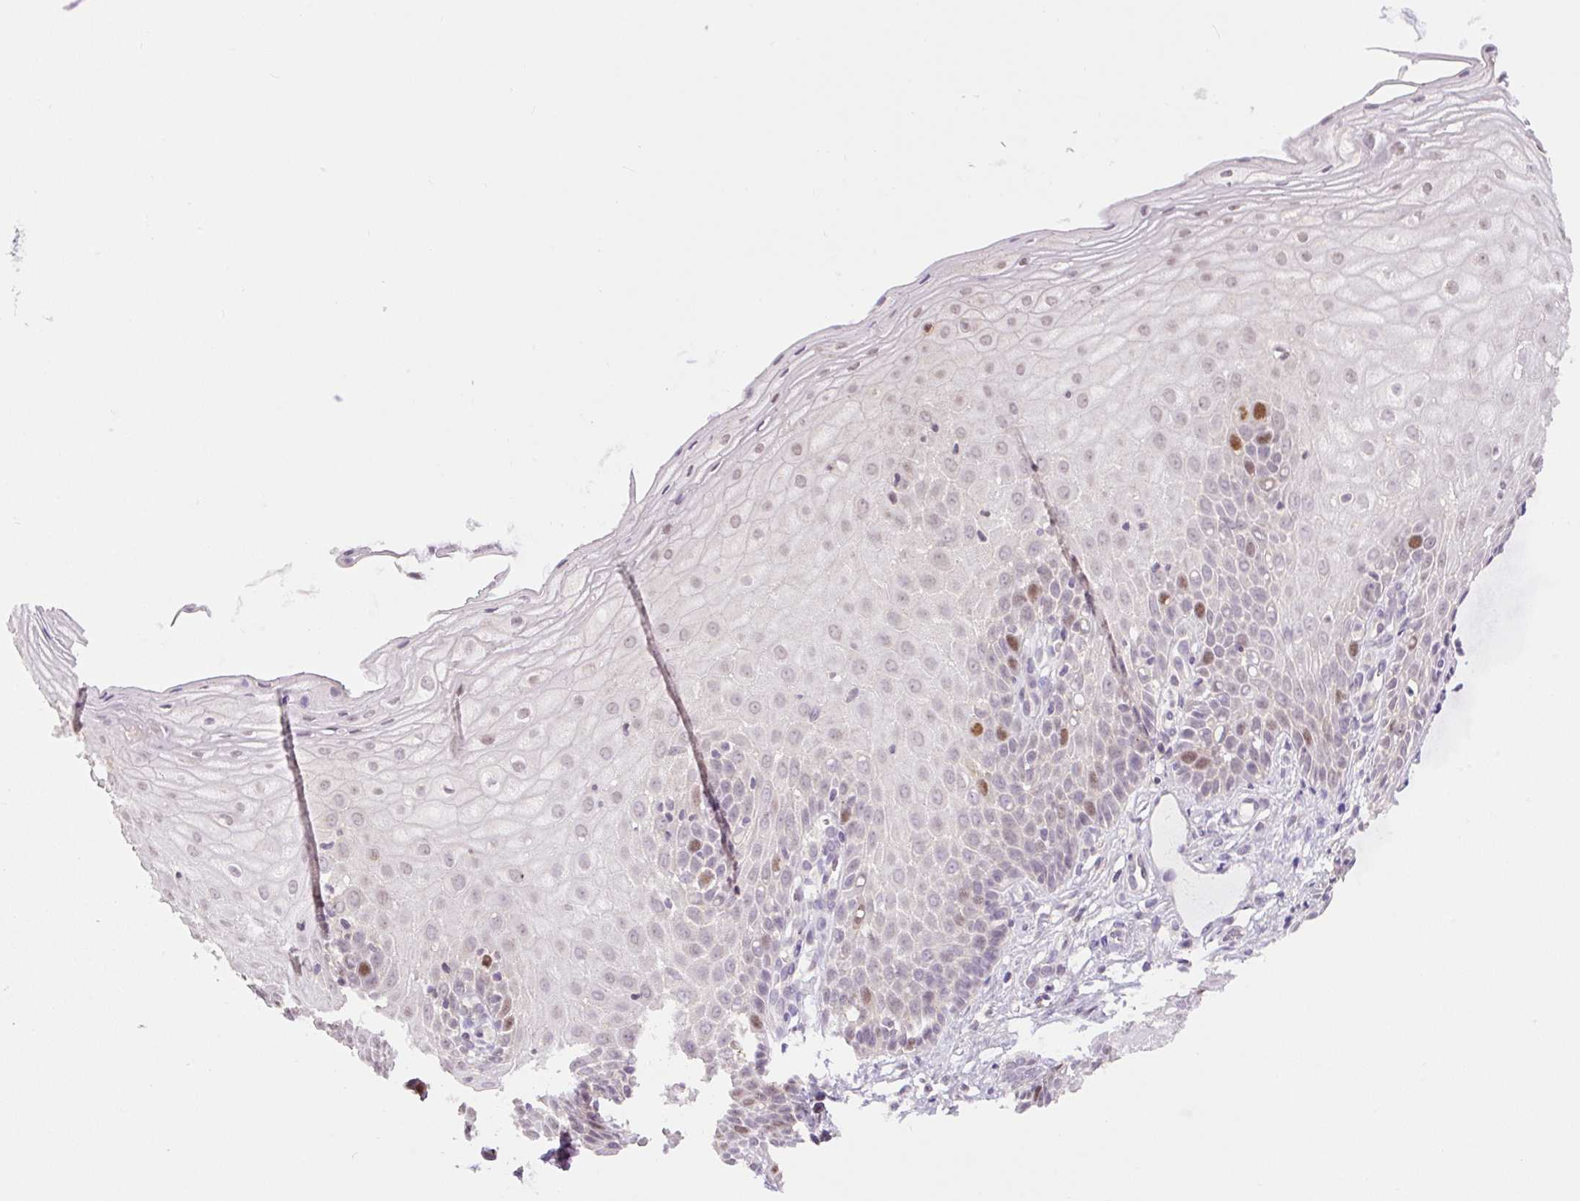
{"staining": {"intensity": "negative", "quantity": "none", "location": "none"}, "tissue": "cervix", "cell_type": "Glandular cells", "image_type": "normal", "snomed": [{"axis": "morphology", "description": "Normal tissue, NOS"}, {"axis": "topography", "description": "Cervix"}], "caption": "High magnification brightfield microscopy of unremarkable cervix stained with DAB (3,3'-diaminobenzidine) (brown) and counterstained with hematoxylin (blue): glandular cells show no significant expression. The staining is performed using DAB brown chromogen with nuclei counter-stained in using hematoxylin.", "gene": "RACGAP1", "patient": {"sex": "female", "age": 36}}